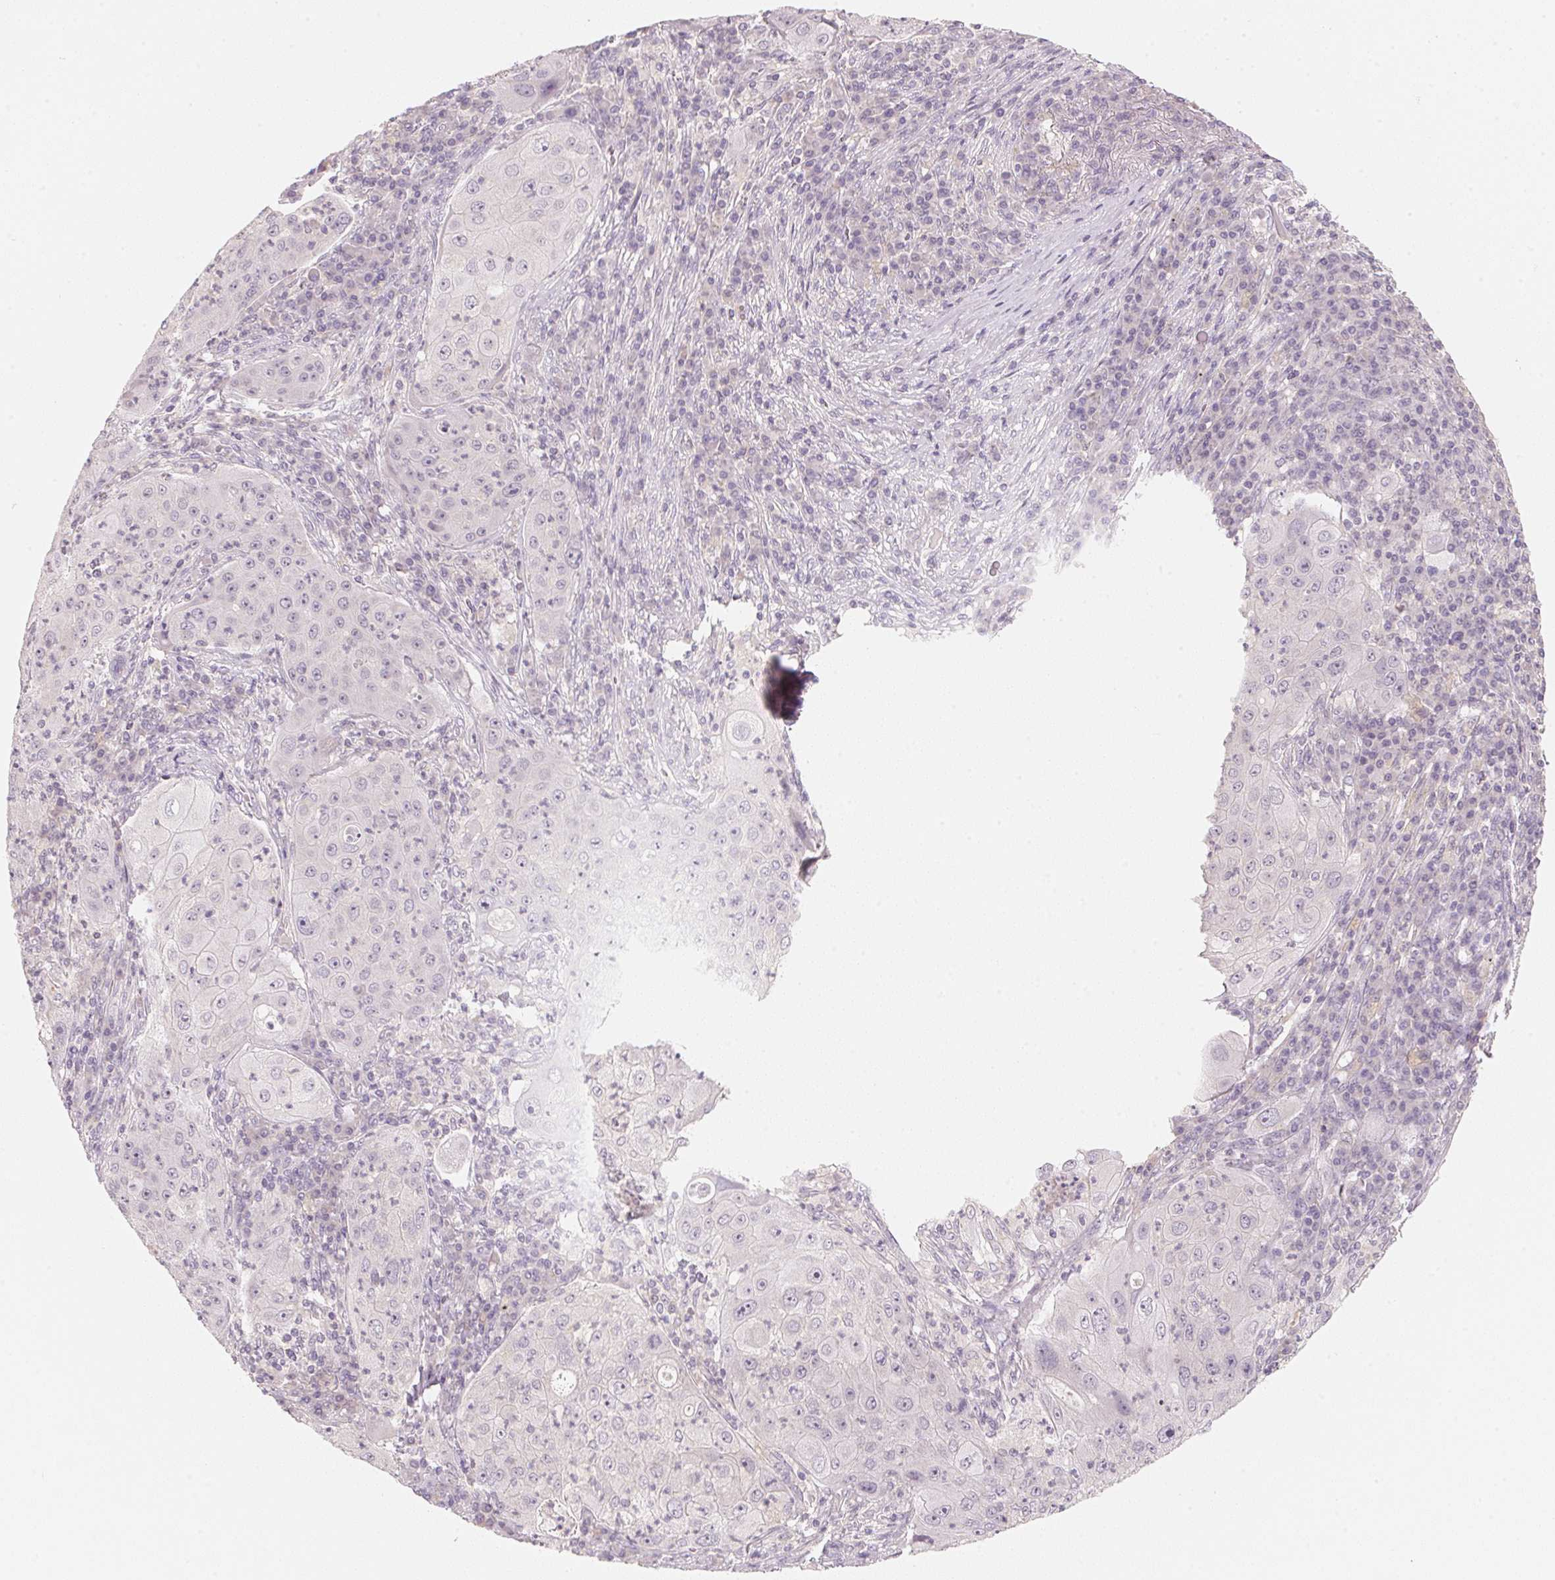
{"staining": {"intensity": "negative", "quantity": "none", "location": "none"}, "tissue": "lung cancer", "cell_type": "Tumor cells", "image_type": "cancer", "snomed": [{"axis": "morphology", "description": "Squamous cell carcinoma, NOS"}, {"axis": "topography", "description": "Lung"}], "caption": "Protein analysis of squamous cell carcinoma (lung) demonstrates no significant expression in tumor cells.", "gene": "ANKRD31", "patient": {"sex": "female", "age": 59}}